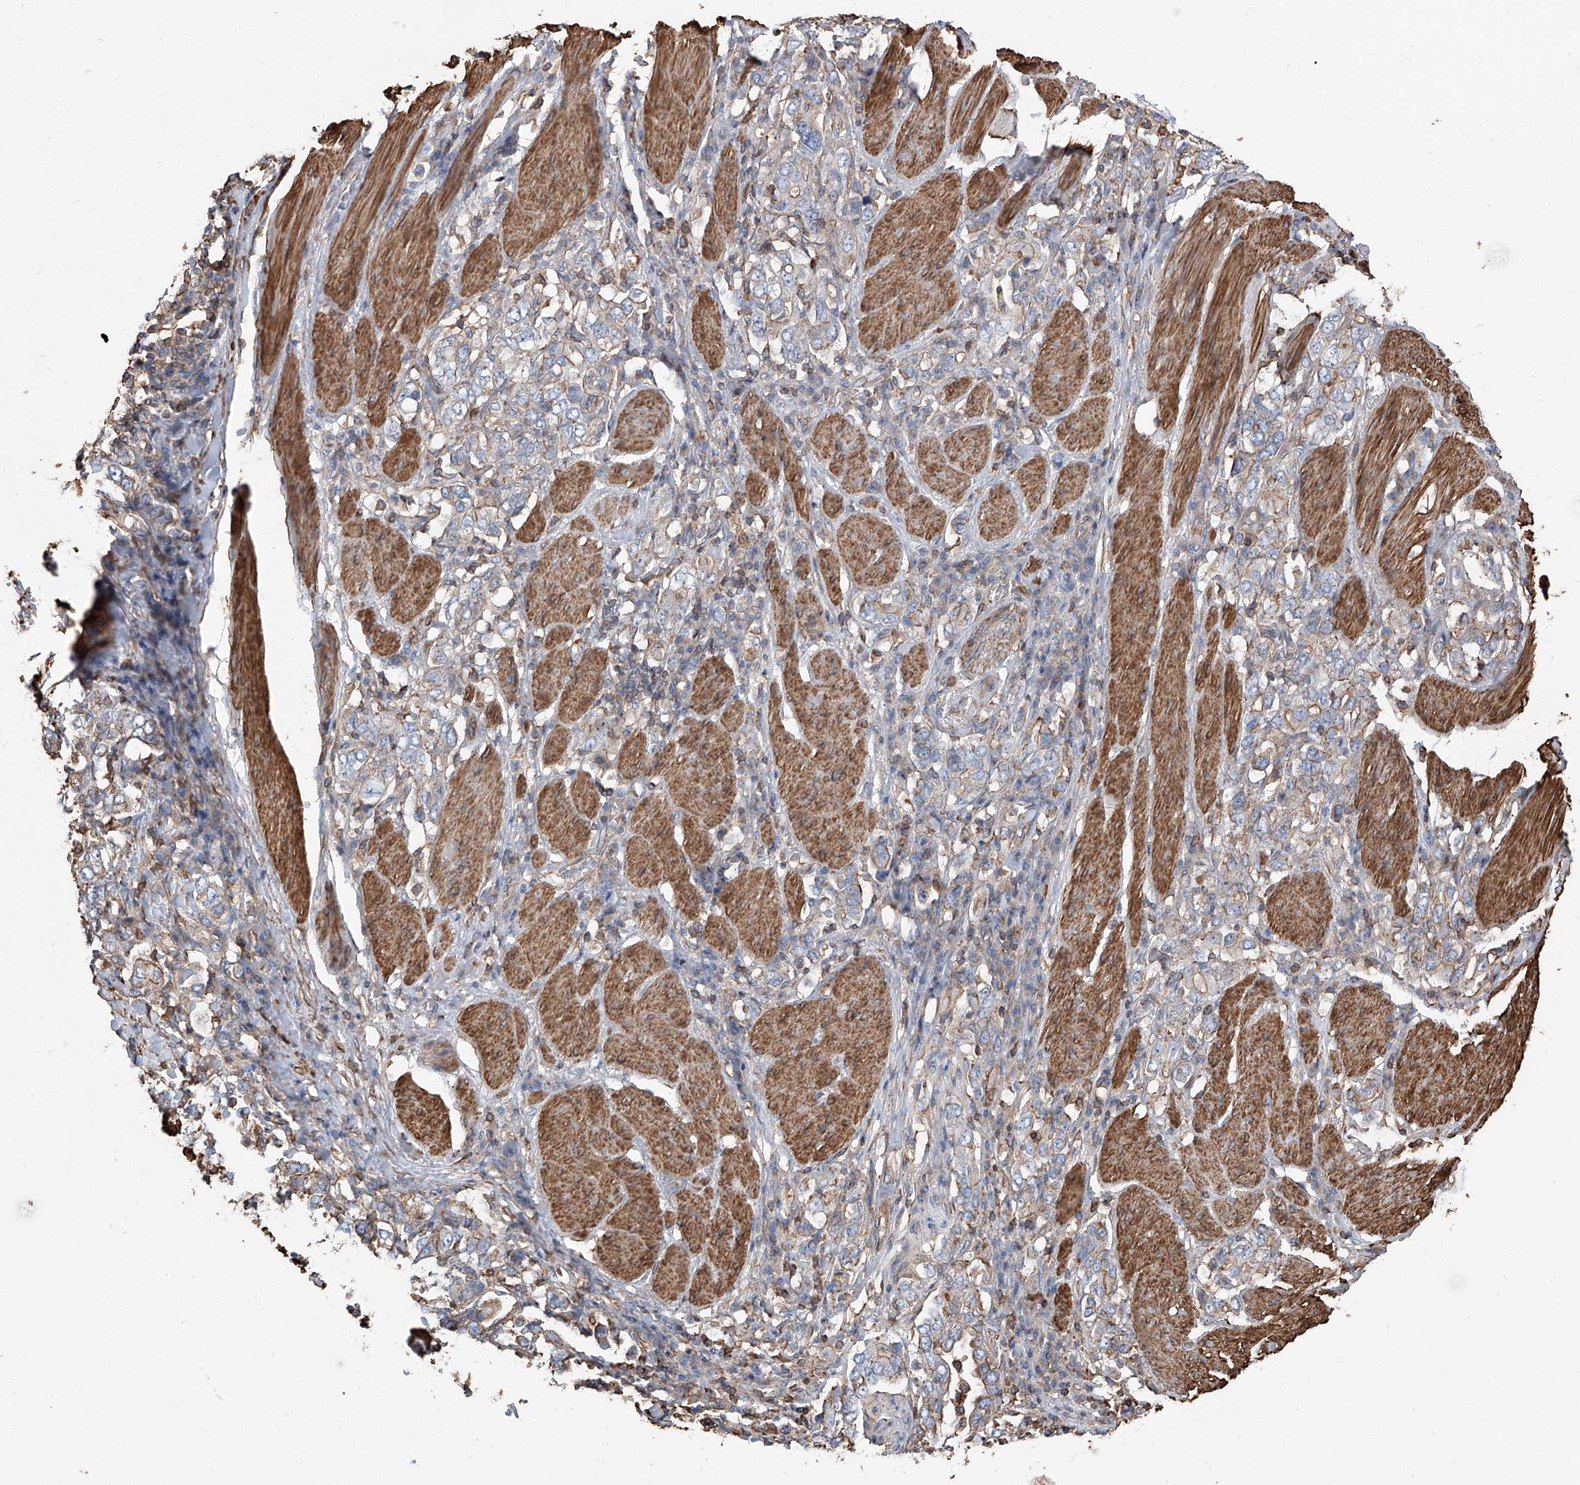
{"staining": {"intensity": "weak", "quantity": "<25%", "location": "cytoplasmic/membranous"}, "tissue": "stomach cancer", "cell_type": "Tumor cells", "image_type": "cancer", "snomed": [{"axis": "morphology", "description": "Adenocarcinoma, NOS"}, {"axis": "topography", "description": "Stomach, upper"}], "caption": "This is an immunohistochemistry image of human stomach cancer. There is no positivity in tumor cells.", "gene": "PIEZO2", "patient": {"sex": "male", "age": 62}}